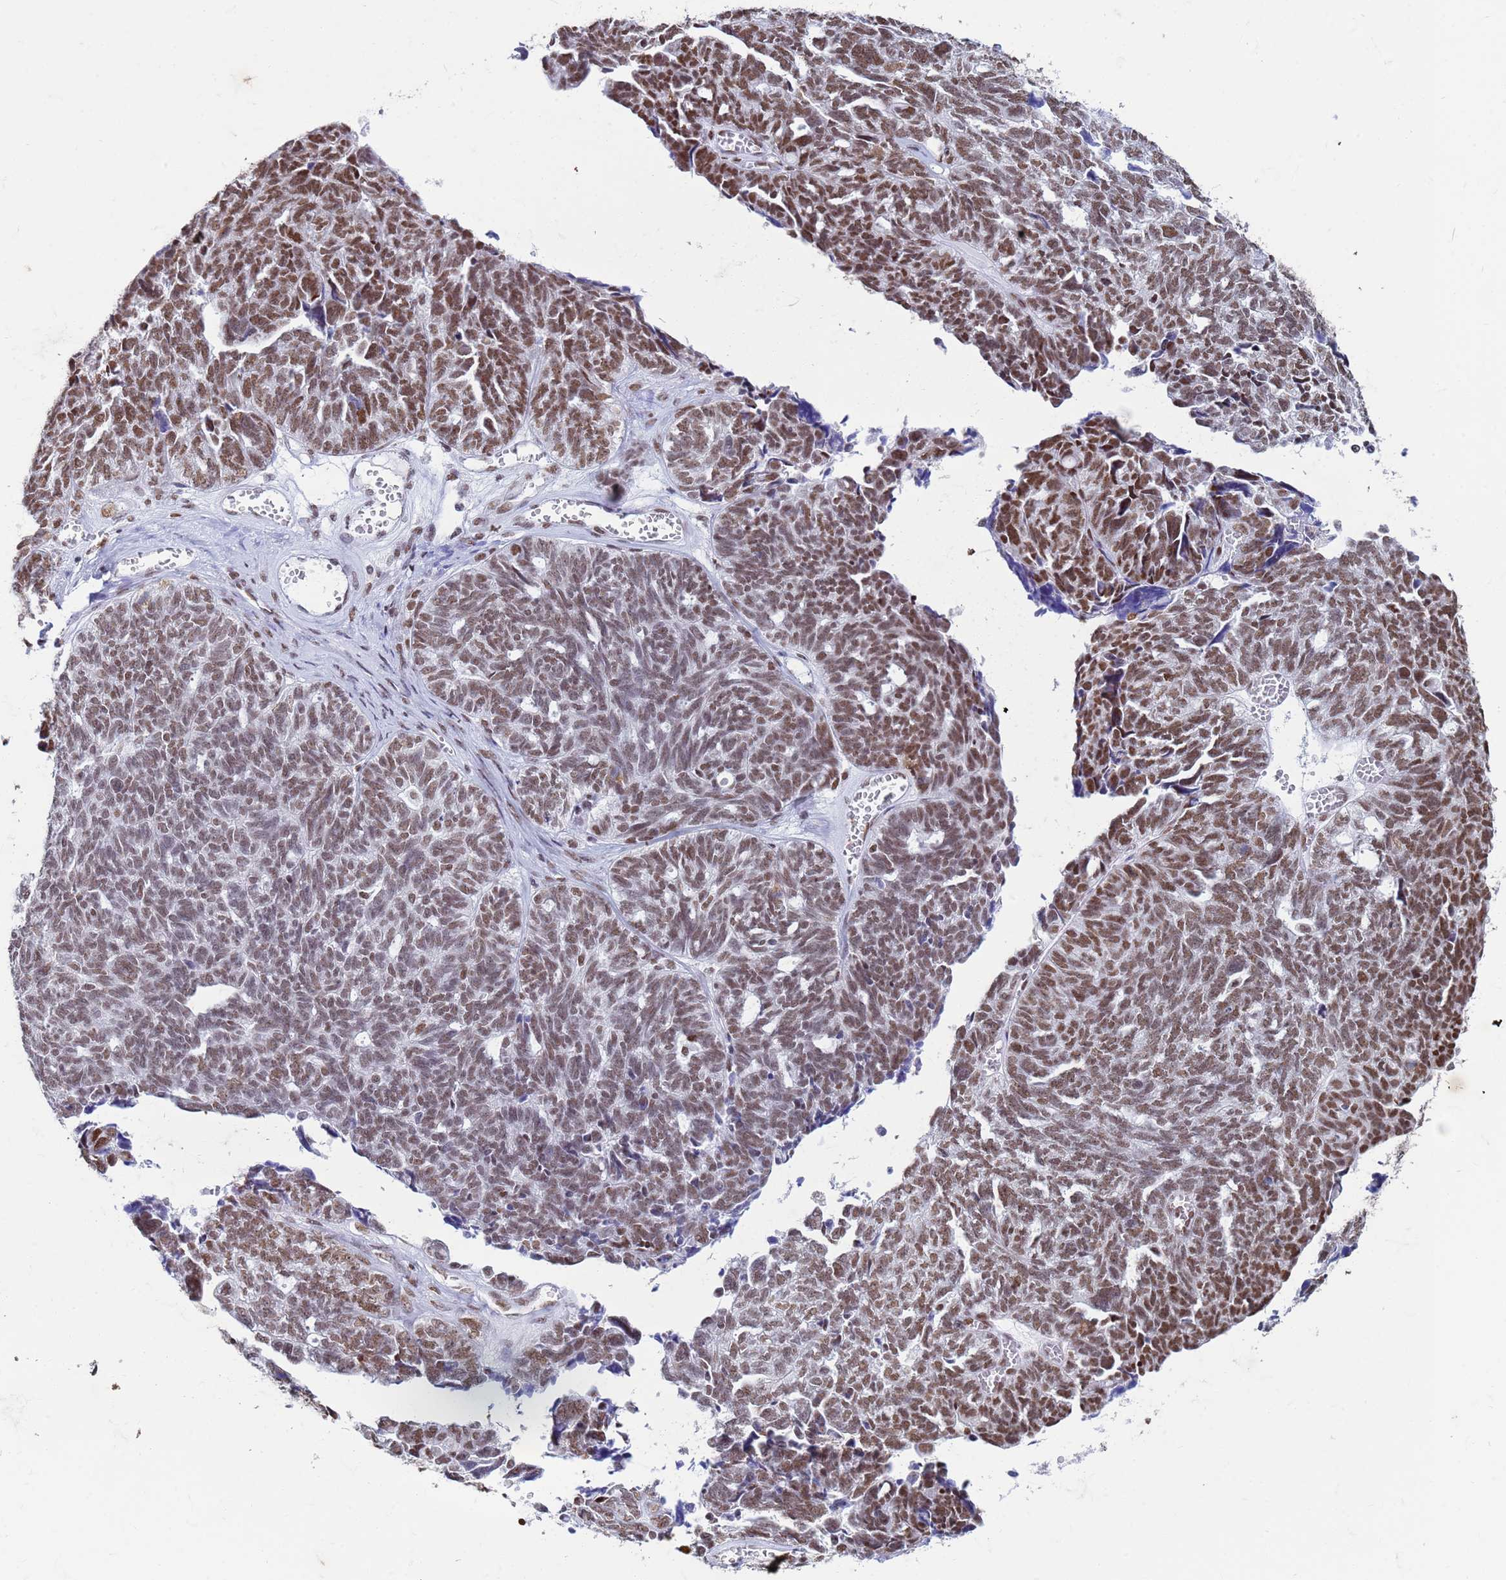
{"staining": {"intensity": "moderate", "quantity": ">75%", "location": "nuclear"}, "tissue": "ovarian cancer", "cell_type": "Tumor cells", "image_type": "cancer", "snomed": [{"axis": "morphology", "description": "Cystadenocarcinoma, serous, NOS"}, {"axis": "topography", "description": "Ovary"}], "caption": "Immunohistochemical staining of human ovarian serous cystadenocarcinoma exhibits medium levels of moderate nuclear protein staining in approximately >75% of tumor cells.", "gene": "FAM170B", "patient": {"sex": "female", "age": 79}}